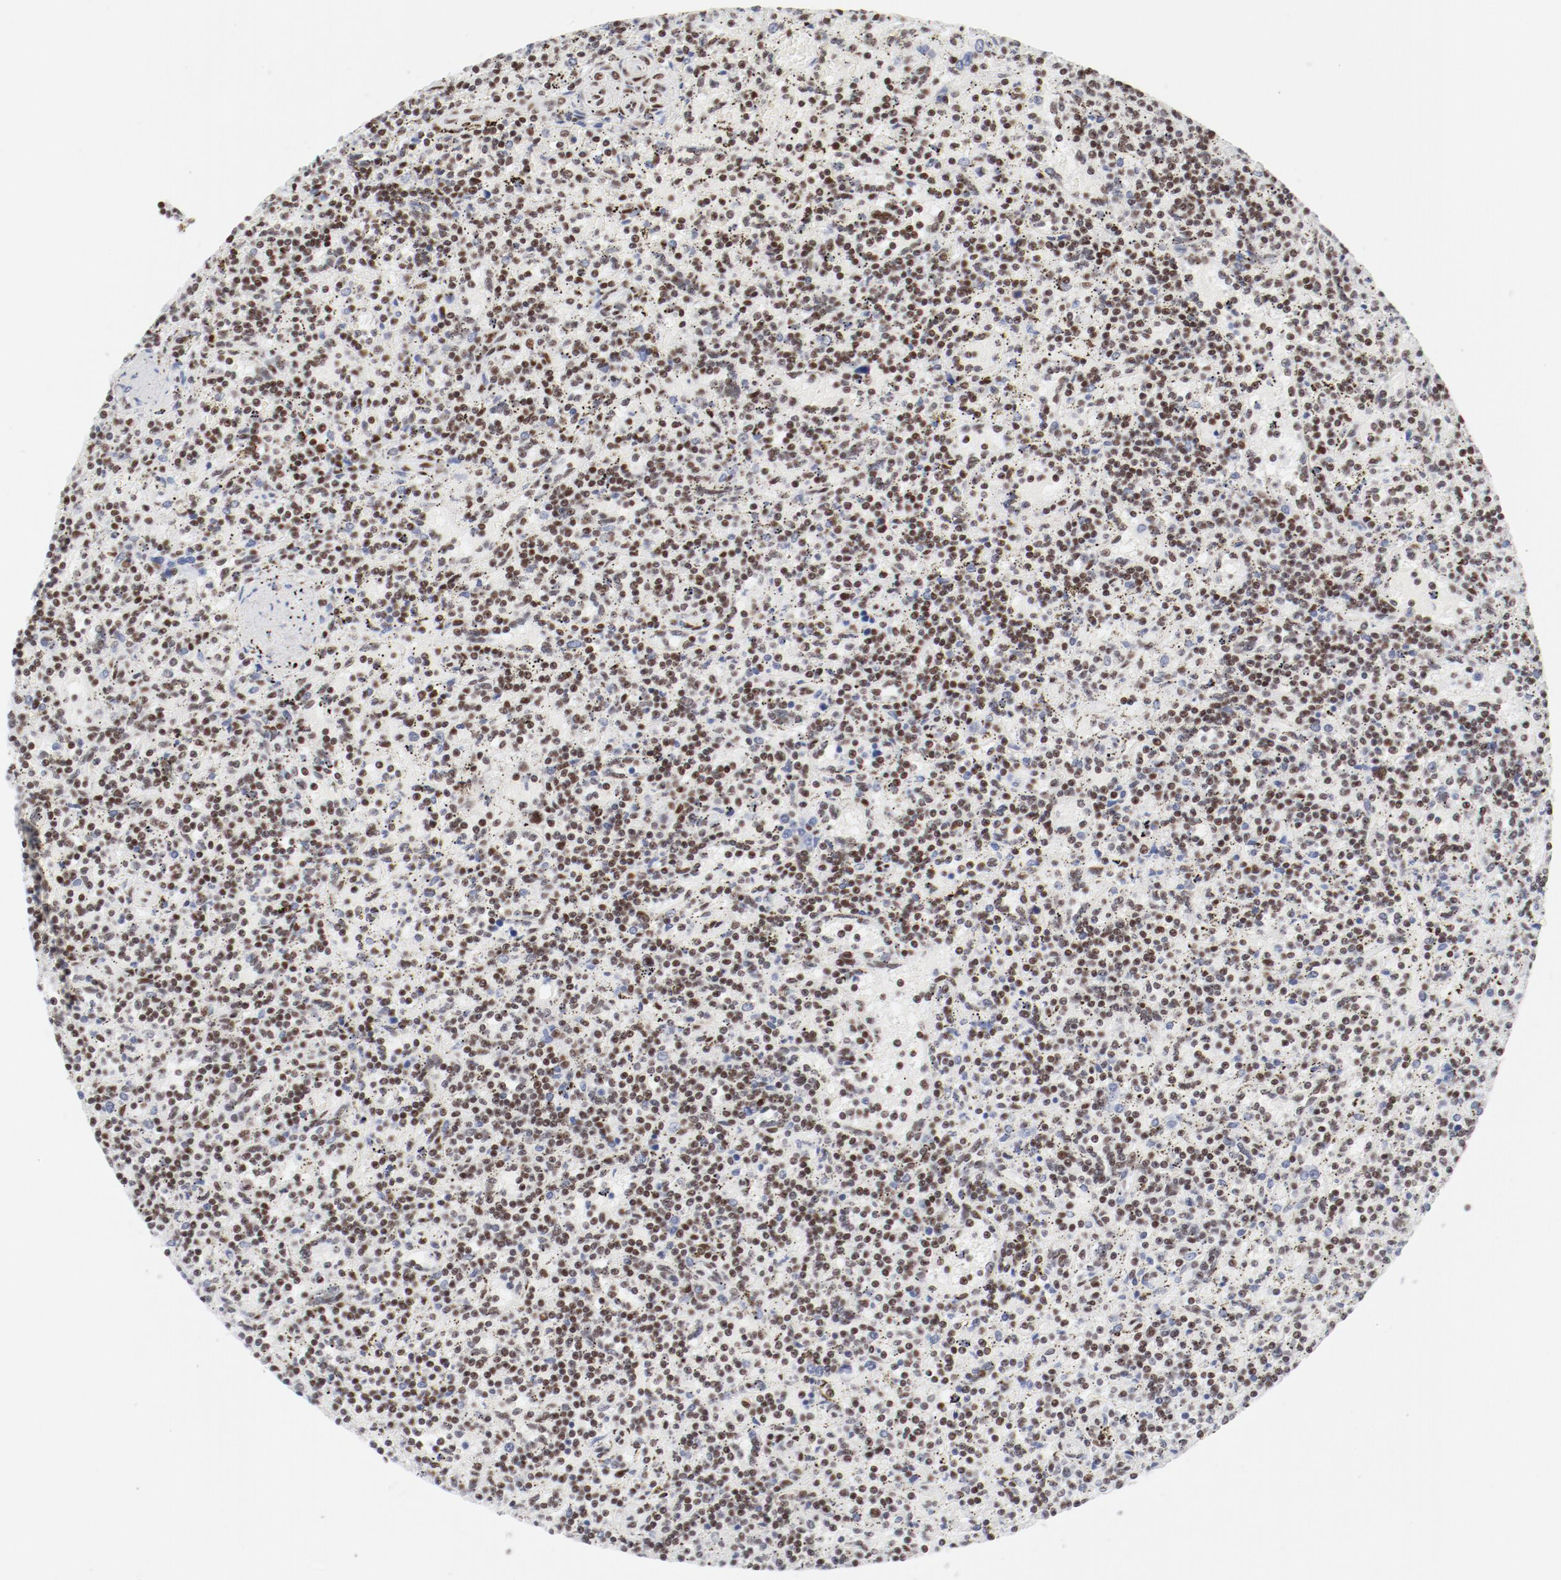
{"staining": {"intensity": "moderate", "quantity": ">75%", "location": "nuclear"}, "tissue": "lymphoma", "cell_type": "Tumor cells", "image_type": "cancer", "snomed": [{"axis": "morphology", "description": "Malignant lymphoma, non-Hodgkin's type, Low grade"}, {"axis": "topography", "description": "Spleen"}], "caption": "Tumor cells display medium levels of moderate nuclear staining in about >75% of cells in low-grade malignant lymphoma, non-Hodgkin's type.", "gene": "ATF2", "patient": {"sex": "male", "age": 73}}